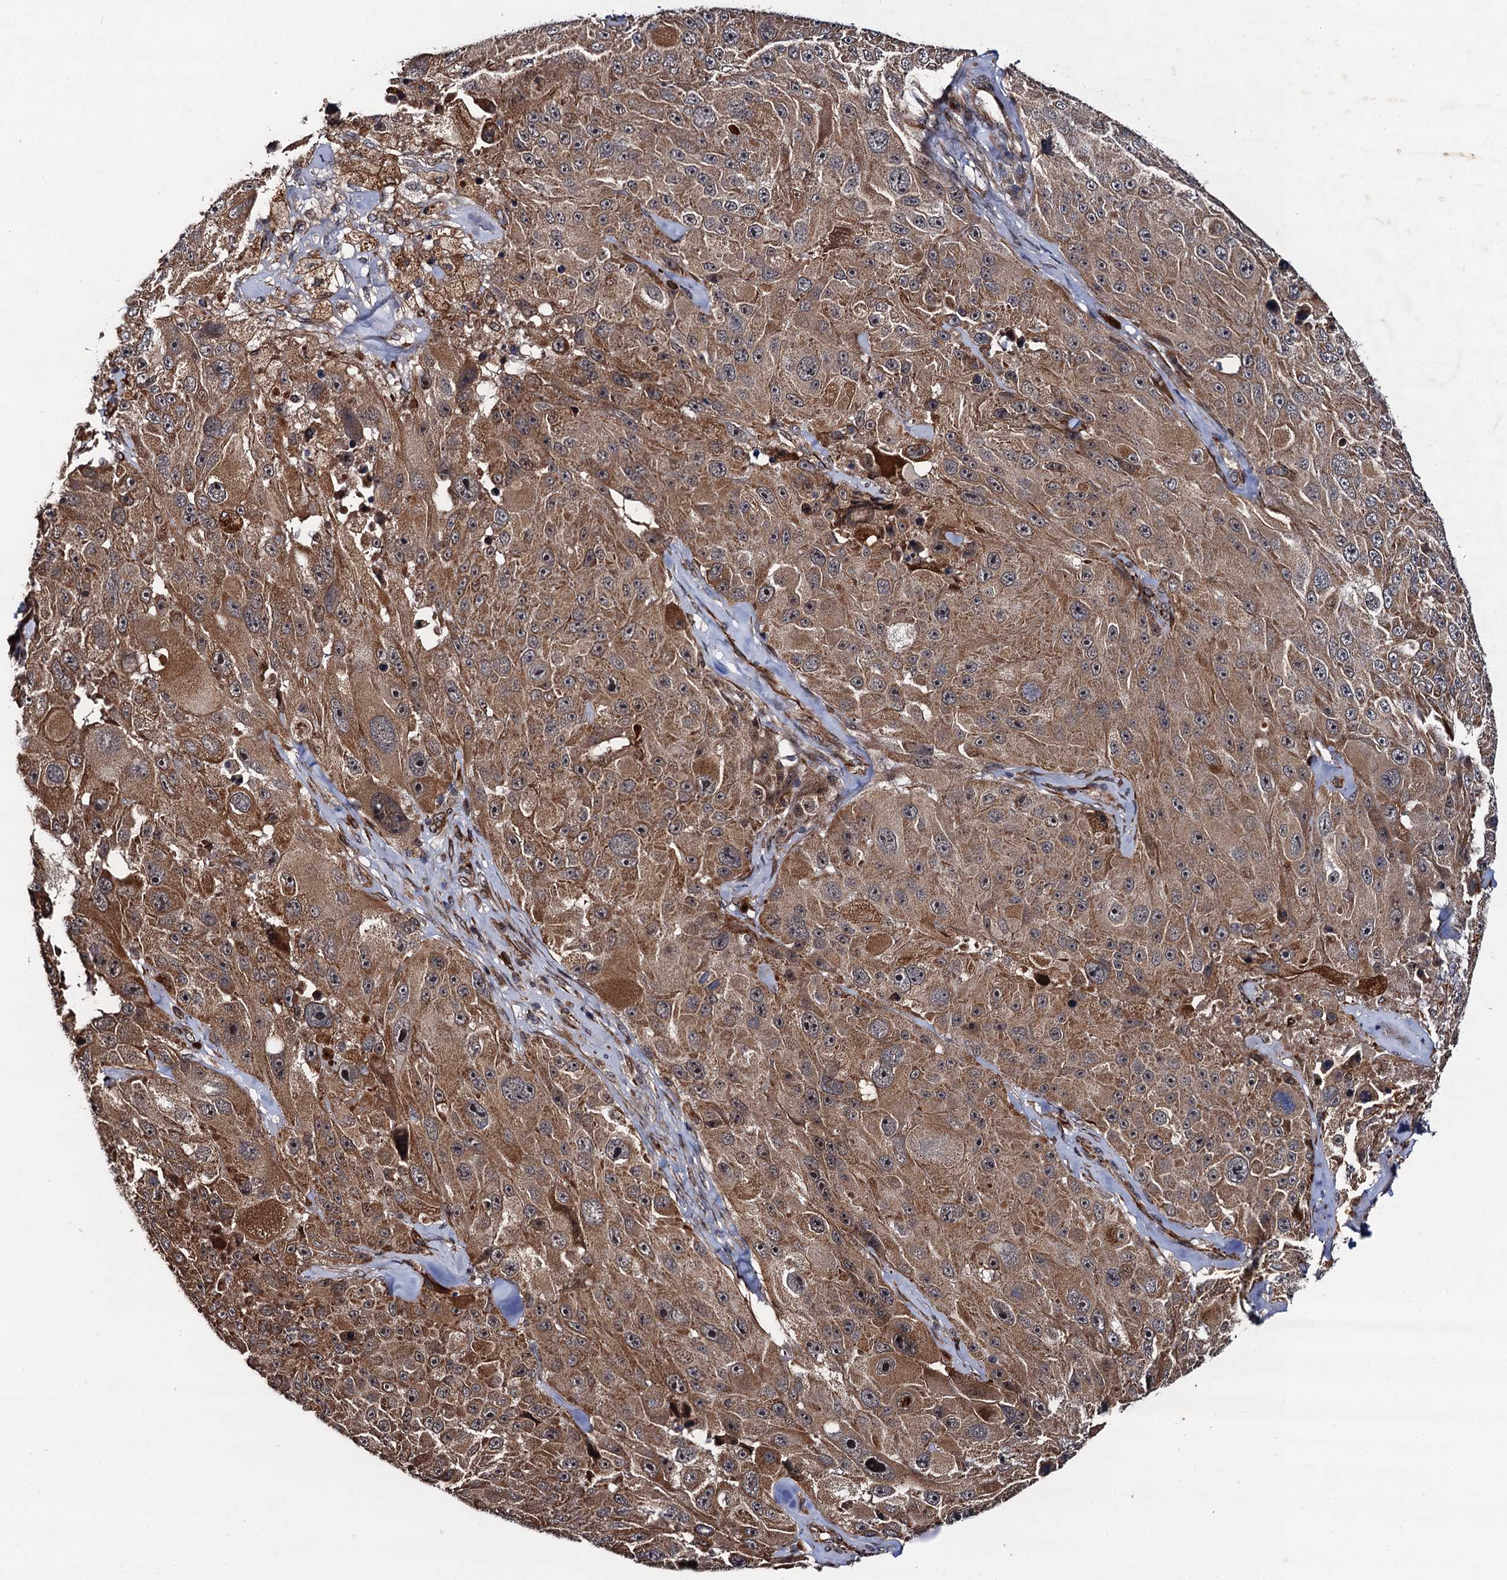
{"staining": {"intensity": "moderate", "quantity": ">75%", "location": "cytoplasmic/membranous"}, "tissue": "melanoma", "cell_type": "Tumor cells", "image_type": "cancer", "snomed": [{"axis": "morphology", "description": "Malignant melanoma, Metastatic site"}, {"axis": "topography", "description": "Lymph node"}], "caption": "Protein expression analysis of melanoma displays moderate cytoplasmic/membranous staining in approximately >75% of tumor cells. (DAB IHC with brightfield microscopy, high magnification).", "gene": "FSIP1", "patient": {"sex": "male", "age": 62}}